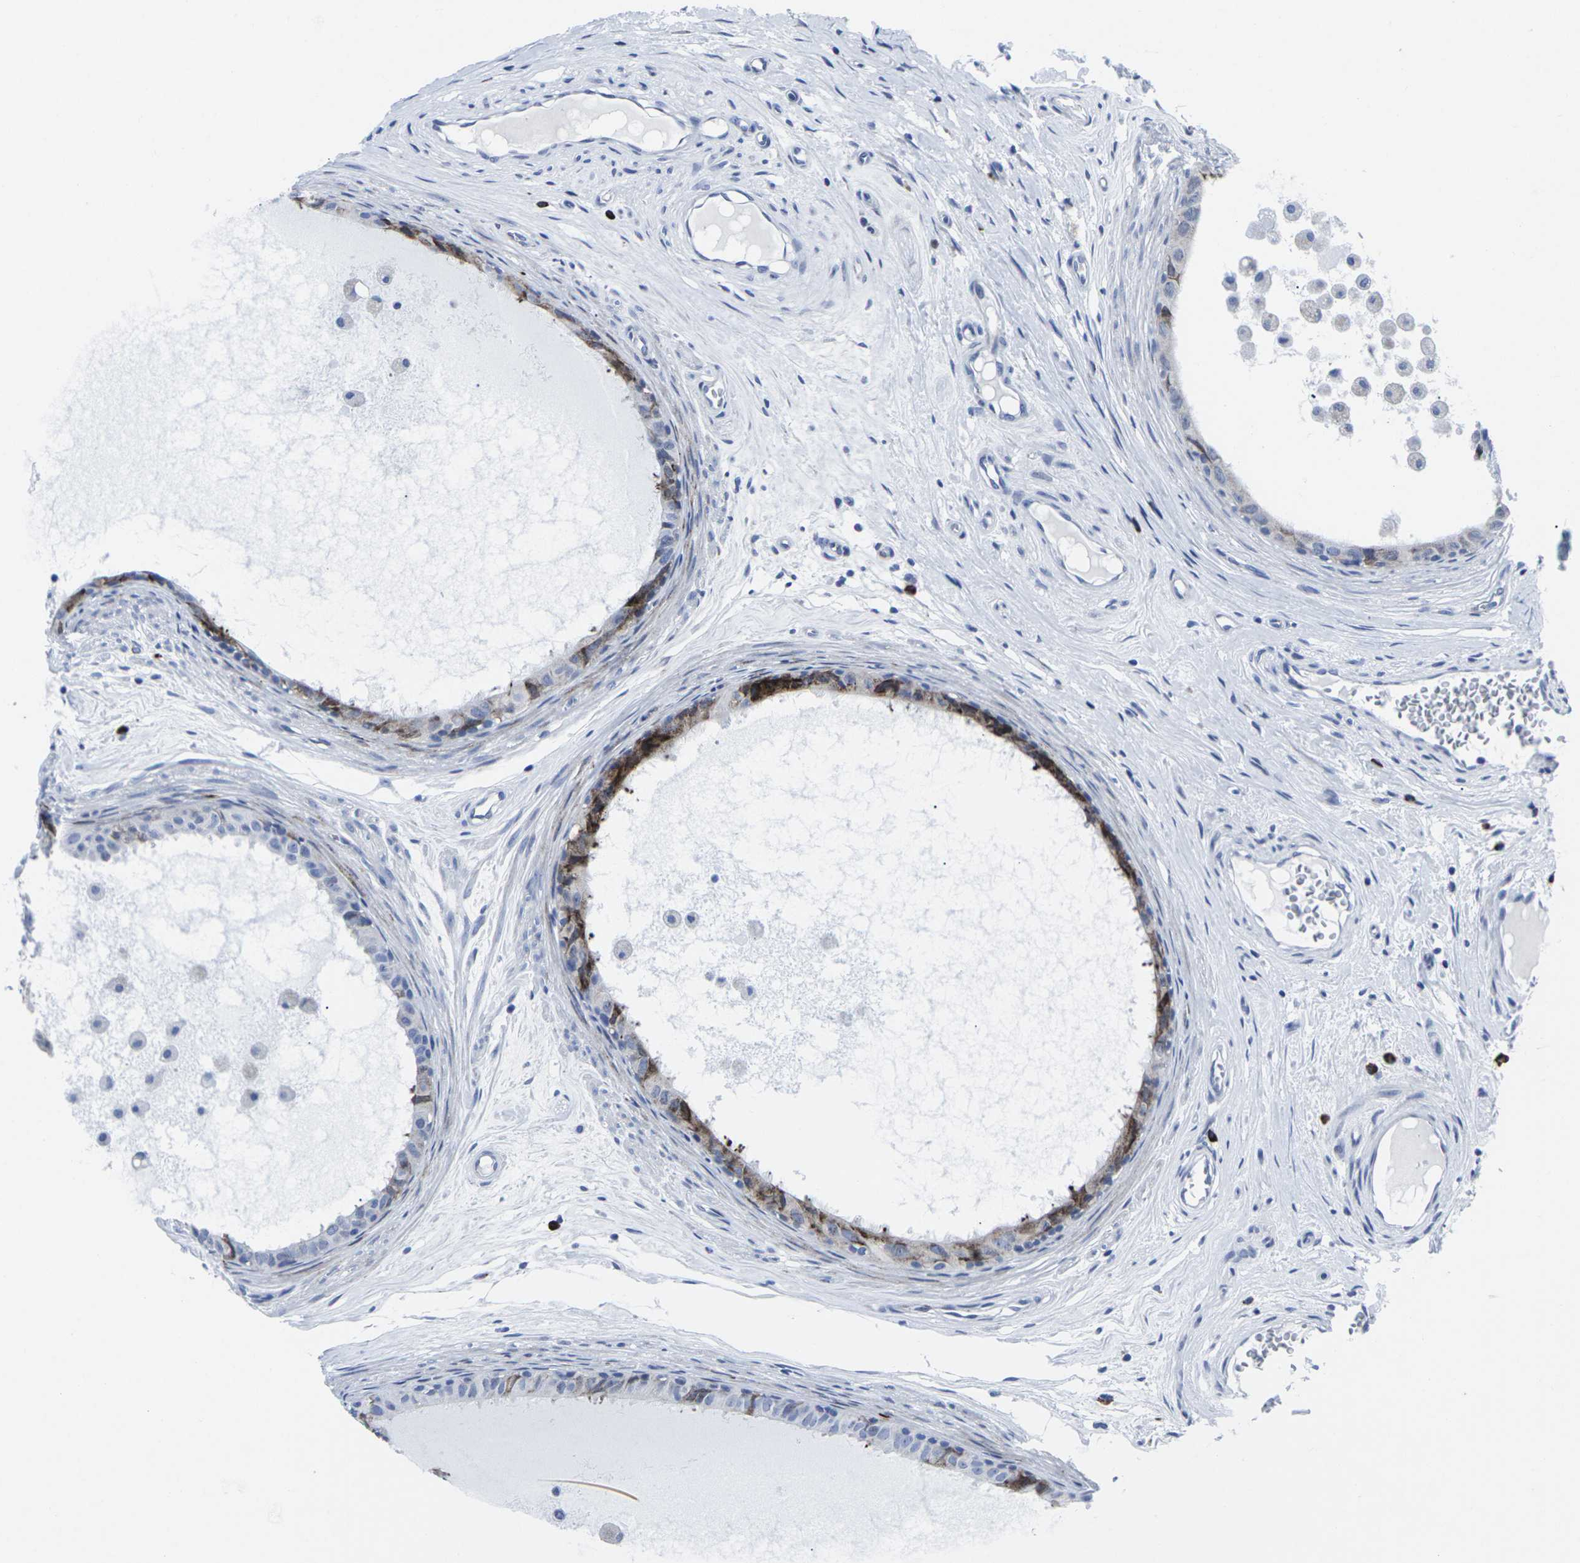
{"staining": {"intensity": "moderate", "quantity": "25%-75%", "location": "cytoplasmic/membranous"}, "tissue": "epididymis", "cell_type": "Glandular cells", "image_type": "normal", "snomed": [{"axis": "morphology", "description": "Normal tissue, NOS"}, {"axis": "morphology", "description": "Inflammation, NOS"}, {"axis": "topography", "description": "Epididymis"}], "caption": "A medium amount of moderate cytoplasmic/membranous positivity is present in about 25%-75% of glandular cells in unremarkable epididymis.", "gene": "RPN1", "patient": {"sex": "male", "age": 85}}